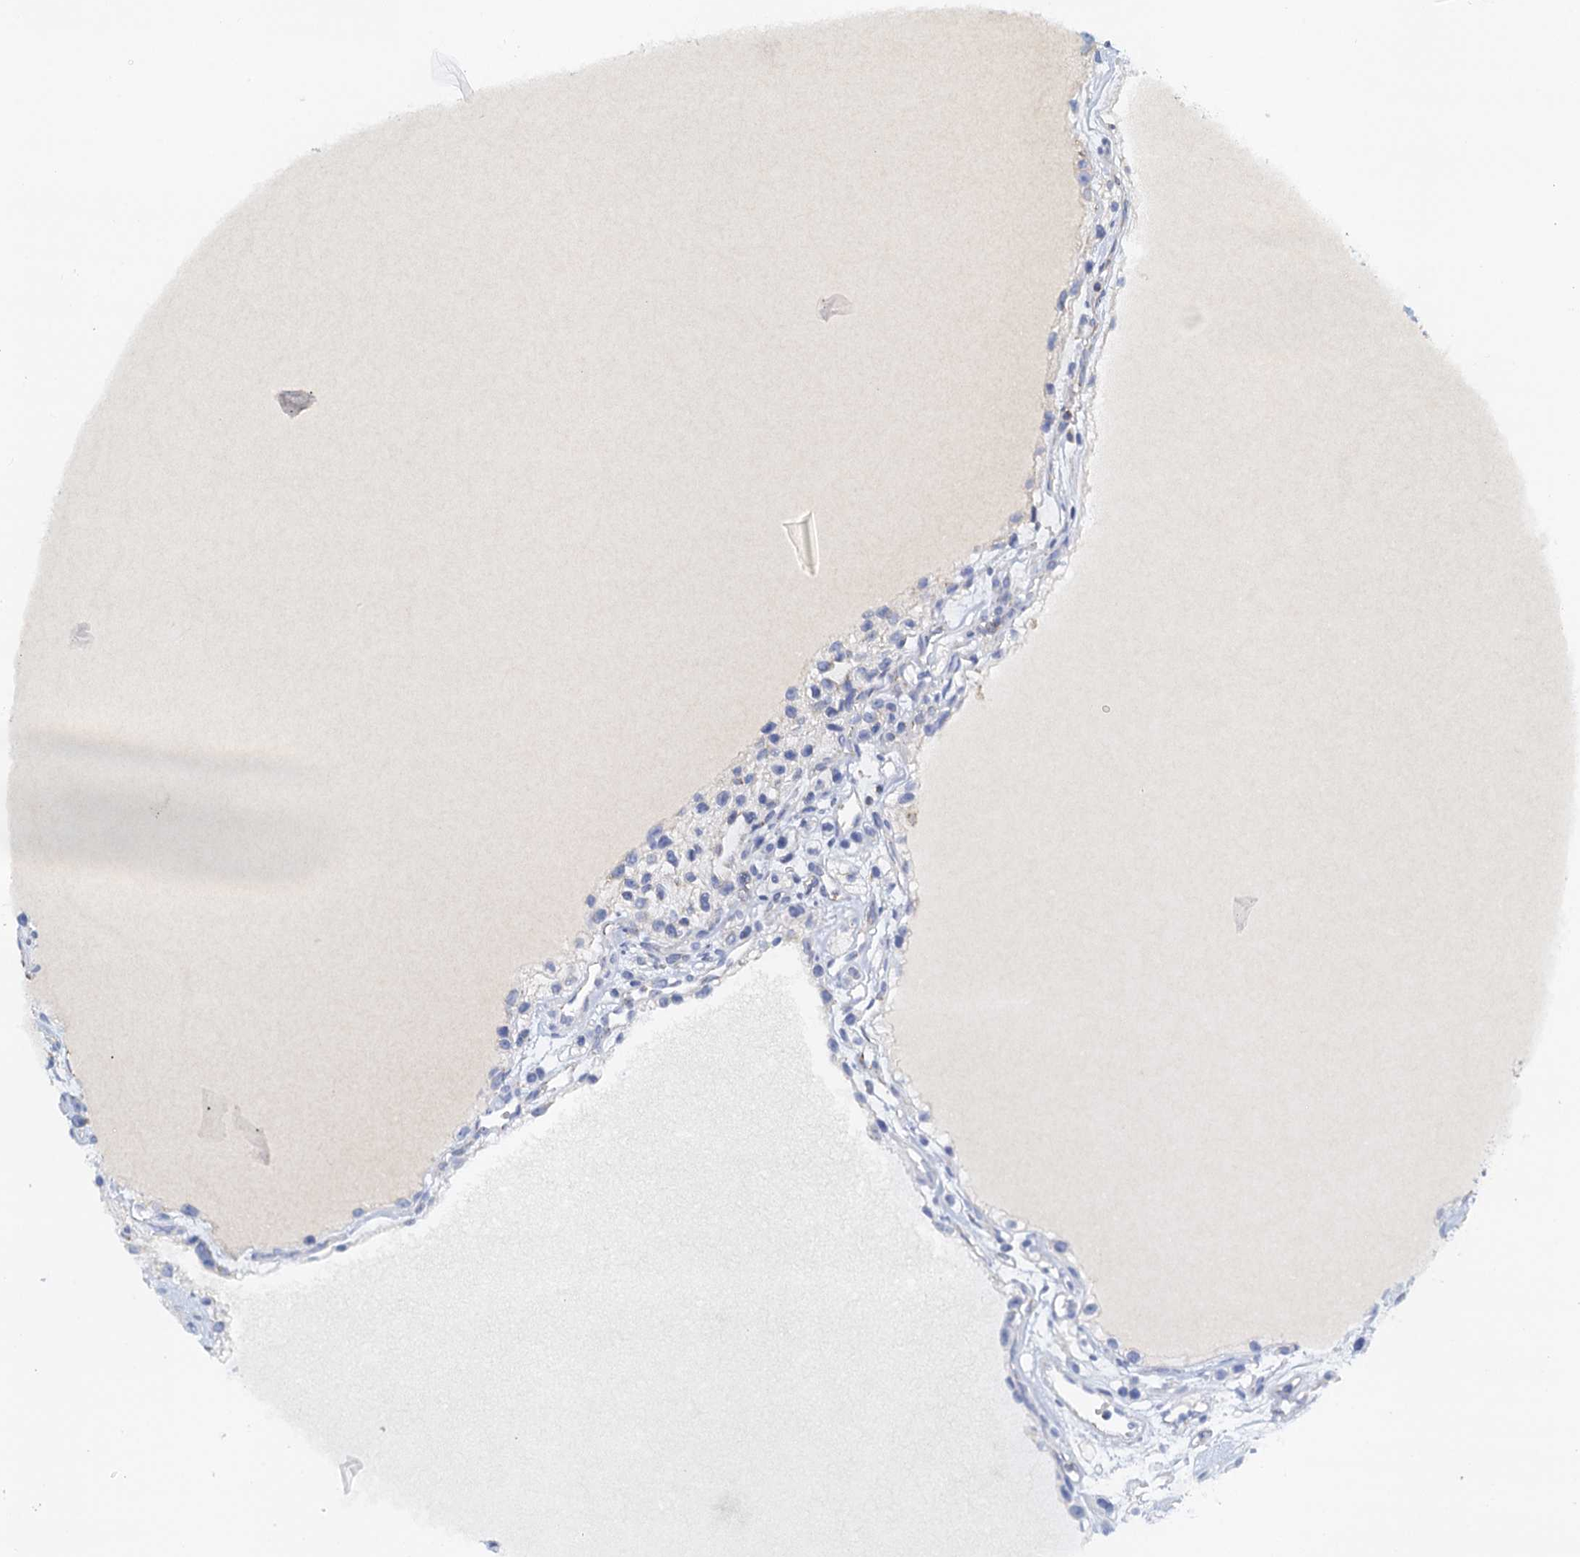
{"staining": {"intensity": "moderate", "quantity": "<25%", "location": "cytoplasmic/membranous"}, "tissue": "renal cancer", "cell_type": "Tumor cells", "image_type": "cancer", "snomed": [{"axis": "morphology", "description": "Adenocarcinoma, NOS"}, {"axis": "topography", "description": "Kidney"}], "caption": "The immunohistochemical stain labels moderate cytoplasmic/membranous positivity in tumor cells of adenocarcinoma (renal) tissue. The staining is performed using DAB (3,3'-diaminobenzidine) brown chromogen to label protein expression. The nuclei are counter-stained blue using hematoxylin.", "gene": "POC1A", "patient": {"sex": "female", "age": 57}}